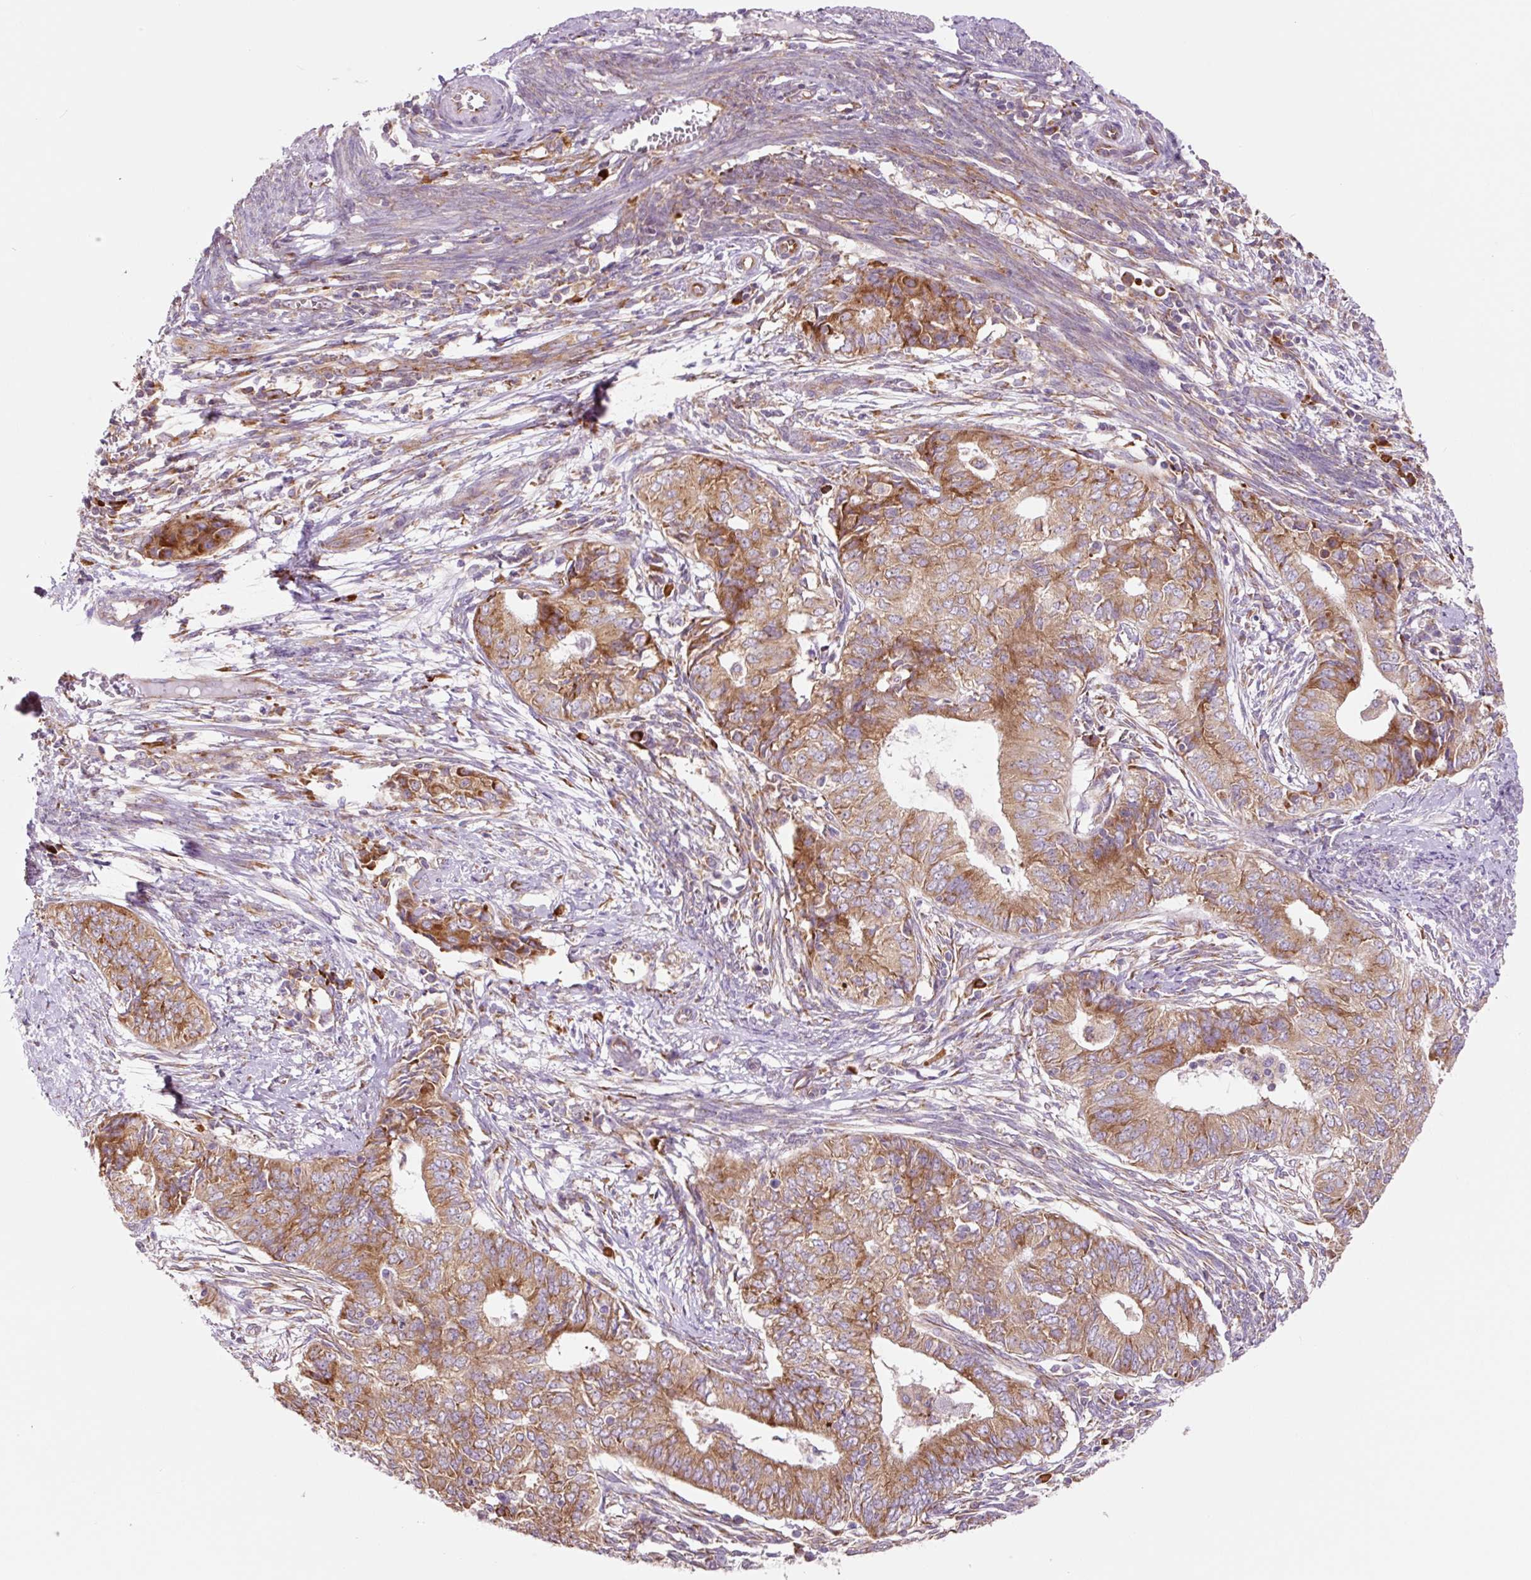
{"staining": {"intensity": "moderate", "quantity": ">75%", "location": "cytoplasmic/membranous"}, "tissue": "endometrial cancer", "cell_type": "Tumor cells", "image_type": "cancer", "snomed": [{"axis": "morphology", "description": "Adenocarcinoma, NOS"}, {"axis": "topography", "description": "Endometrium"}], "caption": "Endometrial adenocarcinoma tissue exhibits moderate cytoplasmic/membranous expression in about >75% of tumor cells, visualized by immunohistochemistry.", "gene": "RPL41", "patient": {"sex": "female", "age": 62}}